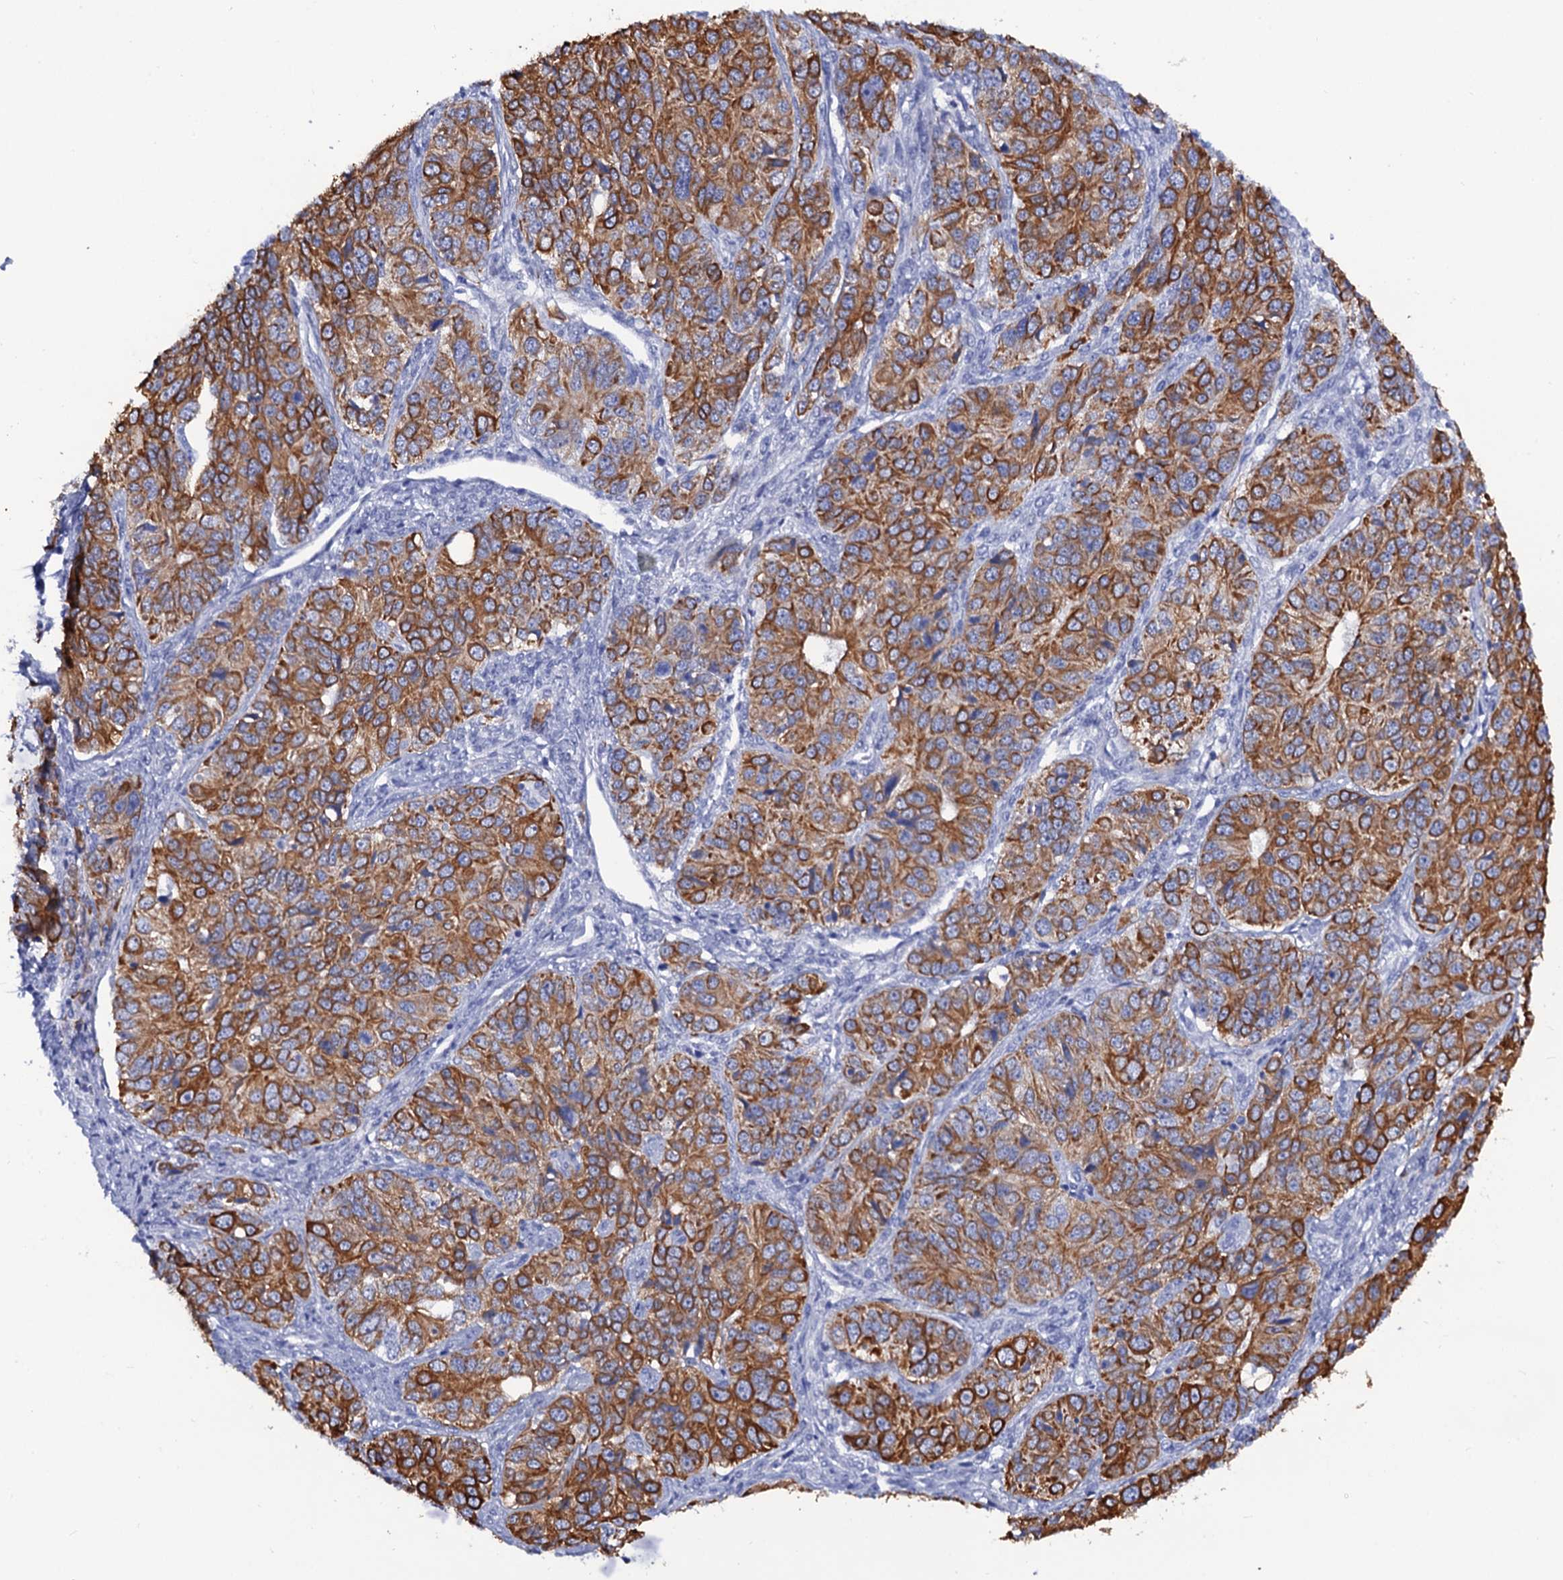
{"staining": {"intensity": "moderate", "quantity": ">75%", "location": "cytoplasmic/membranous"}, "tissue": "ovarian cancer", "cell_type": "Tumor cells", "image_type": "cancer", "snomed": [{"axis": "morphology", "description": "Carcinoma, endometroid"}, {"axis": "topography", "description": "Ovary"}], "caption": "Immunohistochemistry (IHC) of ovarian cancer (endometroid carcinoma) displays medium levels of moderate cytoplasmic/membranous staining in about >75% of tumor cells.", "gene": "RAB3IP", "patient": {"sex": "female", "age": 51}}